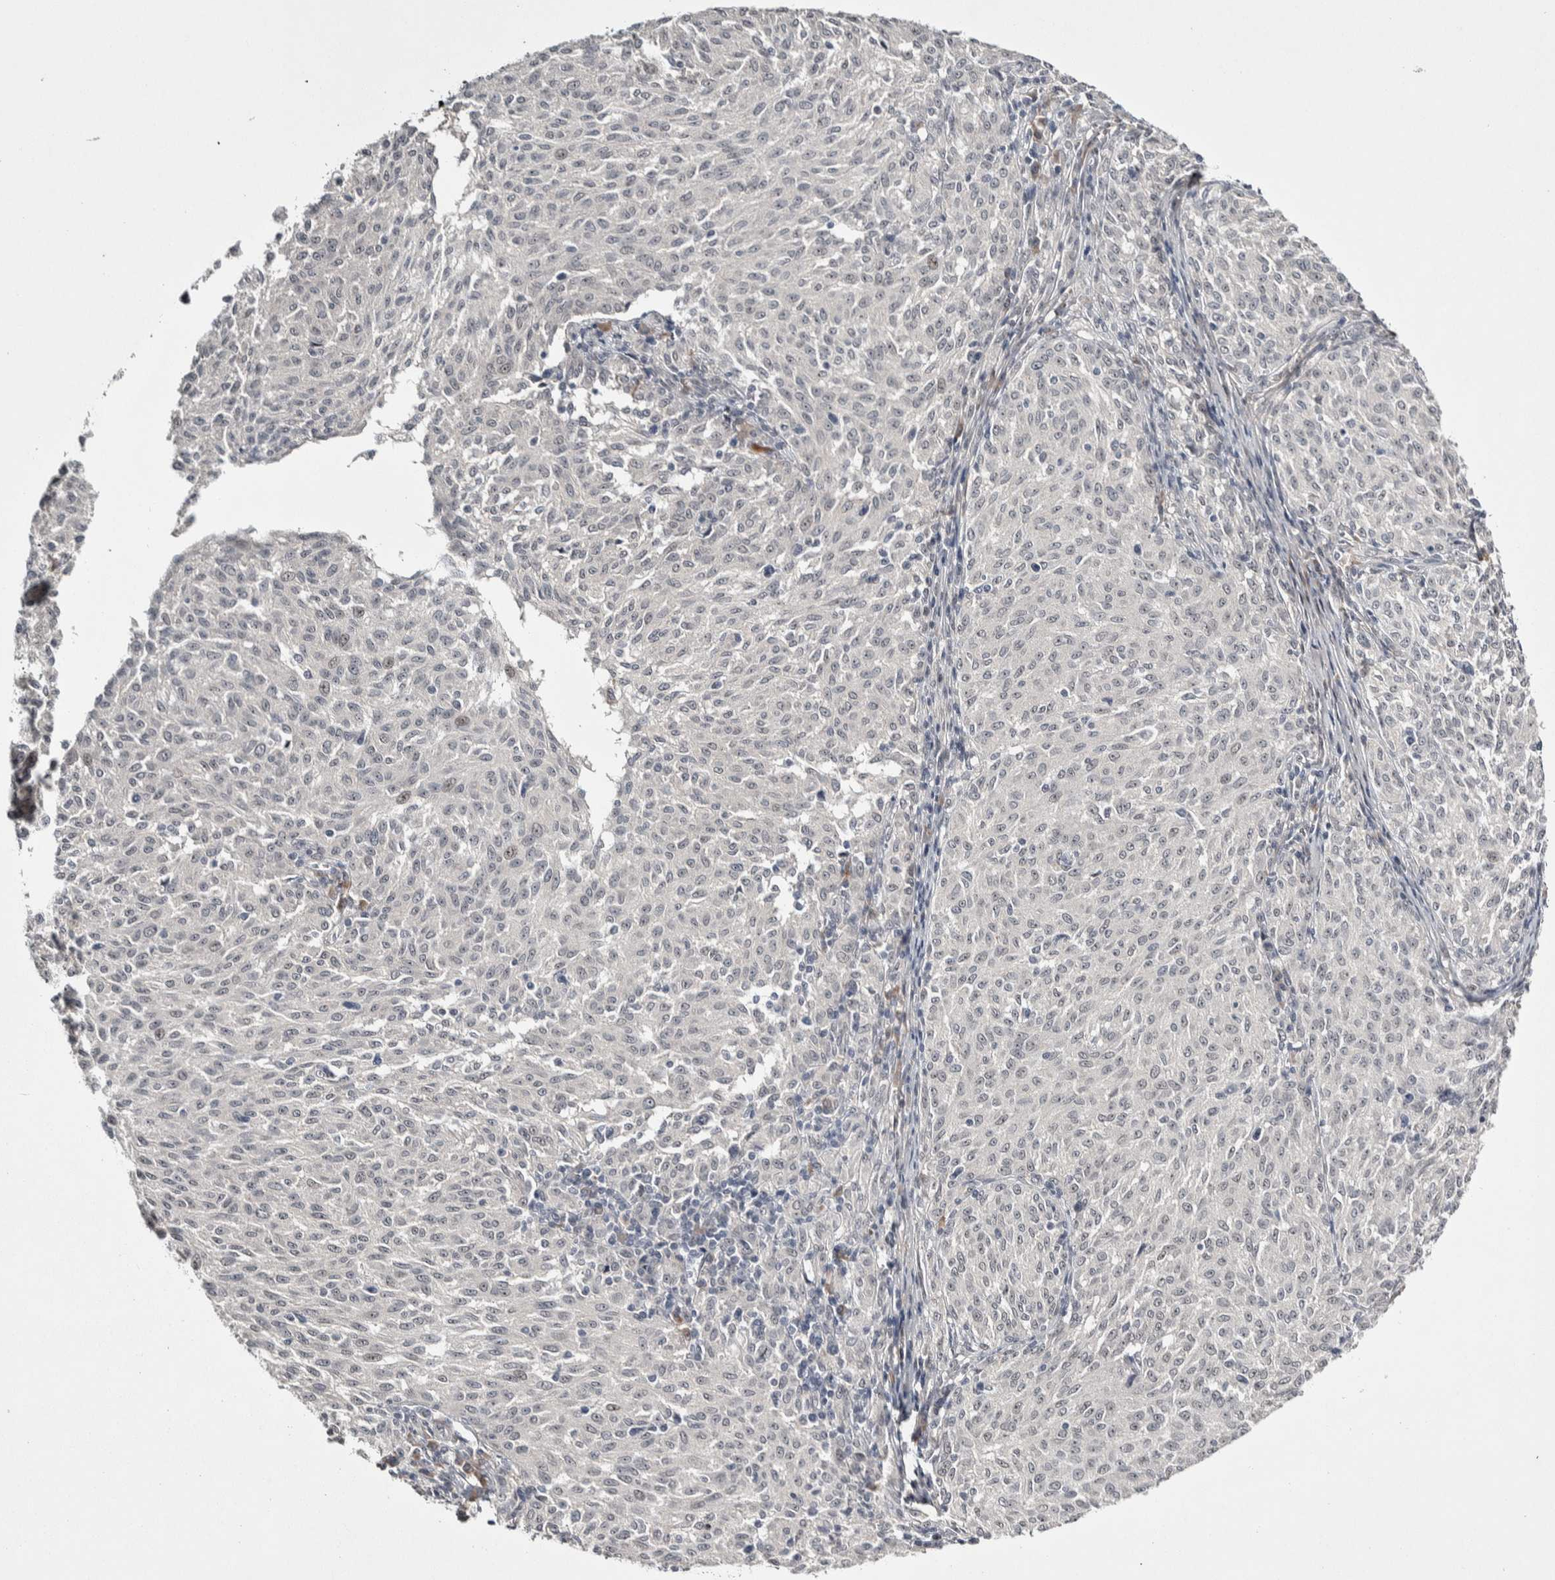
{"staining": {"intensity": "weak", "quantity": "<25%", "location": "nuclear"}, "tissue": "melanoma", "cell_type": "Tumor cells", "image_type": "cancer", "snomed": [{"axis": "morphology", "description": "Malignant melanoma, NOS"}, {"axis": "topography", "description": "Skin"}], "caption": "Tumor cells are negative for brown protein staining in malignant melanoma. (DAB IHC with hematoxylin counter stain).", "gene": "ASPN", "patient": {"sex": "female", "age": 72}}